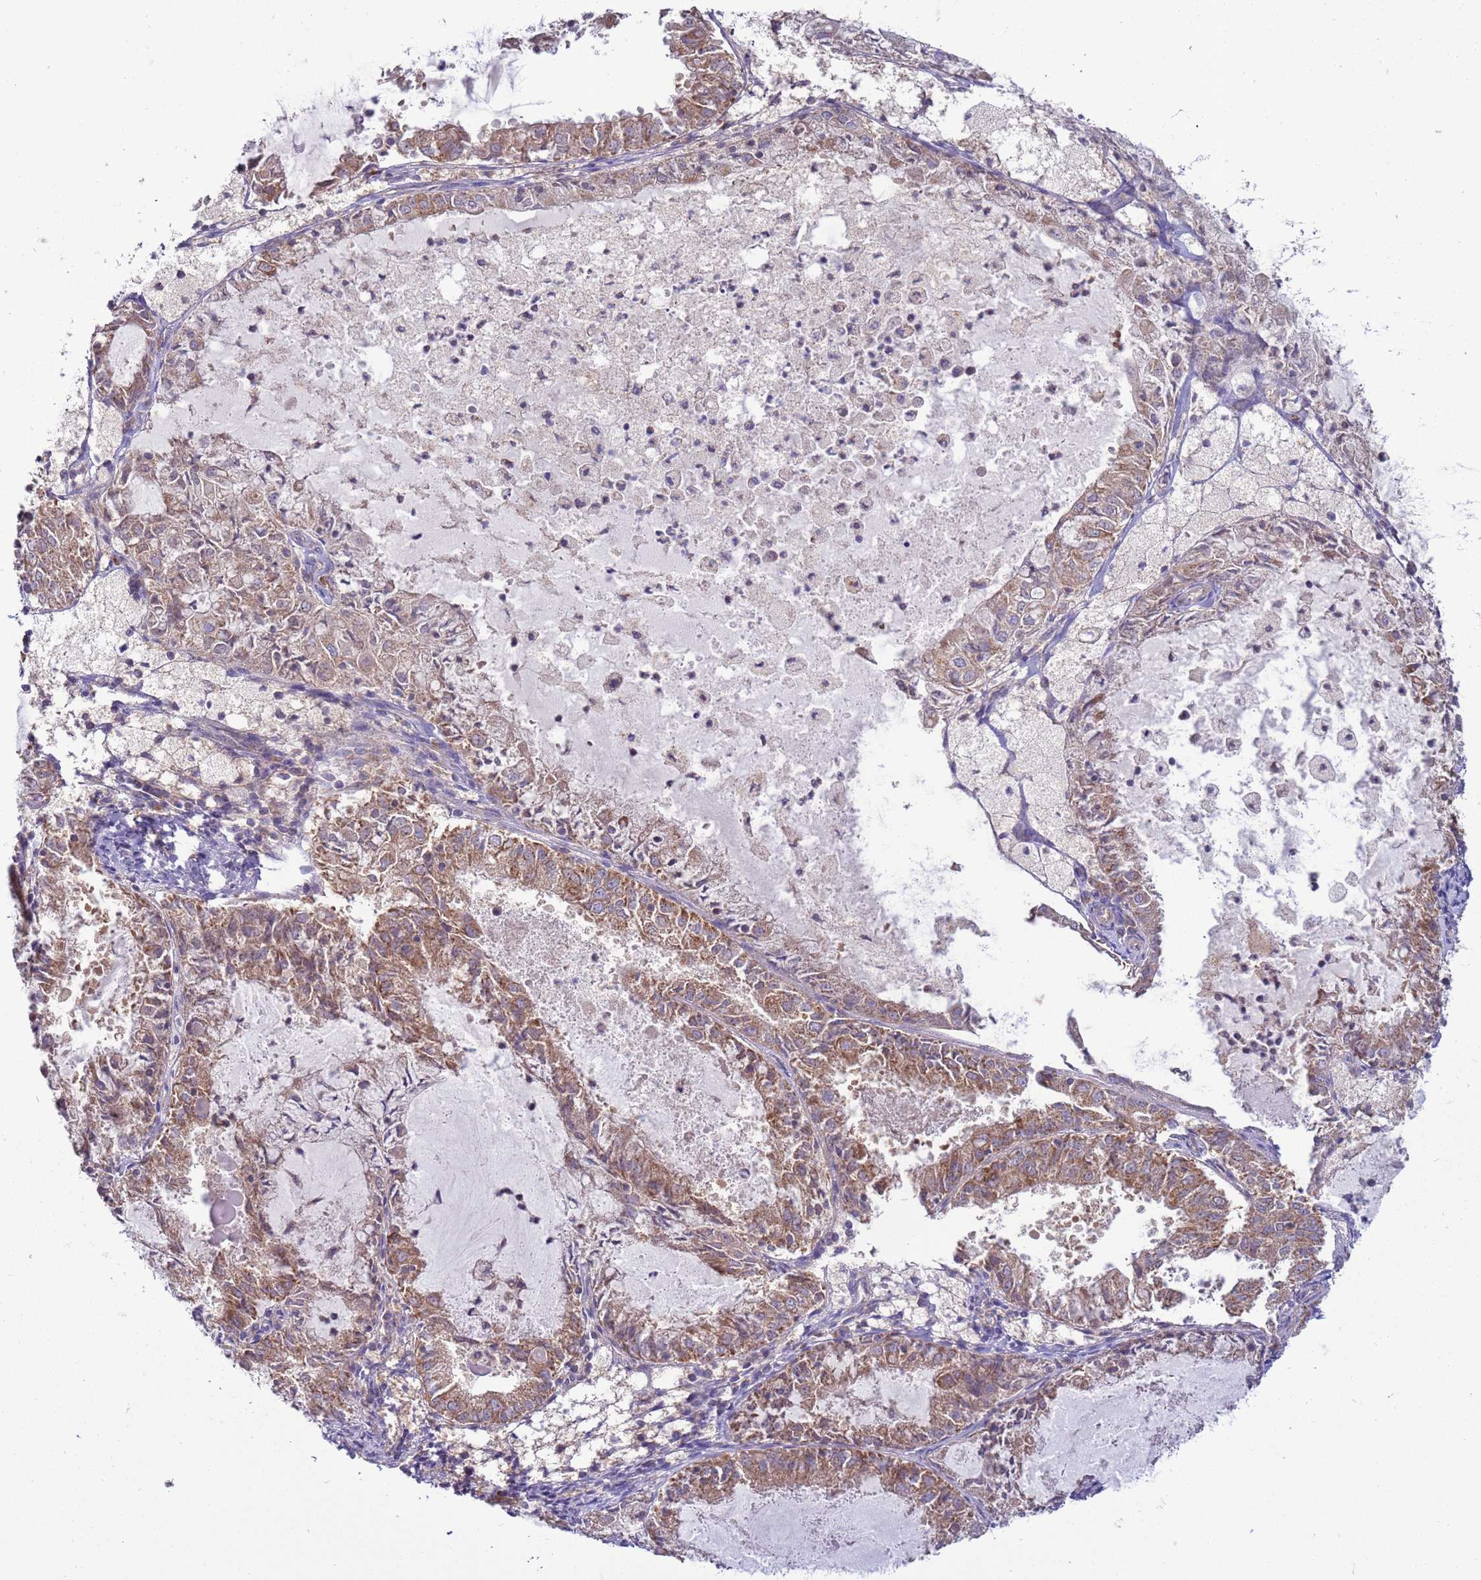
{"staining": {"intensity": "moderate", "quantity": ">75%", "location": "cytoplasmic/membranous"}, "tissue": "endometrial cancer", "cell_type": "Tumor cells", "image_type": "cancer", "snomed": [{"axis": "morphology", "description": "Adenocarcinoma, NOS"}, {"axis": "topography", "description": "Endometrium"}], "caption": "The image displays a brown stain indicating the presence of a protein in the cytoplasmic/membranous of tumor cells in endometrial cancer (adenocarcinoma).", "gene": "UQCRQ", "patient": {"sex": "female", "age": 57}}